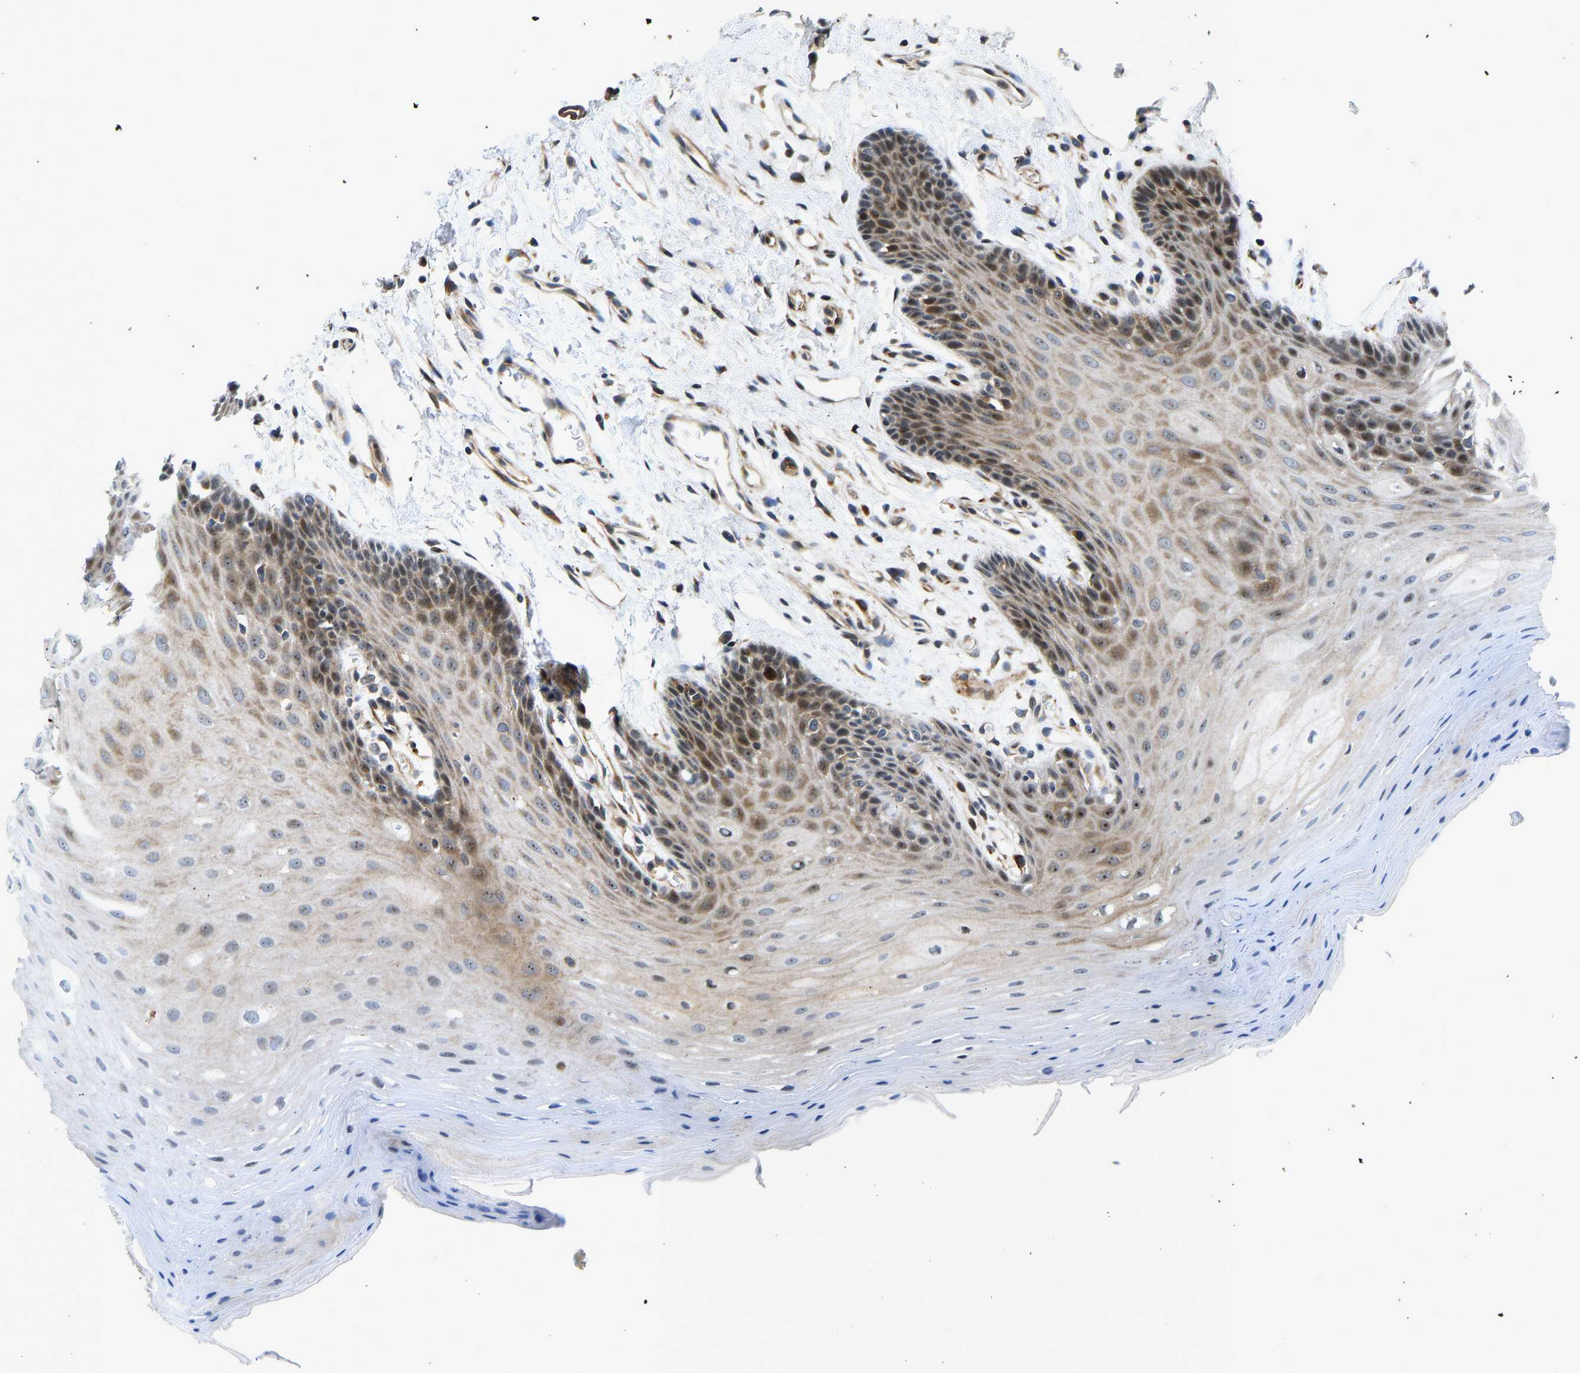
{"staining": {"intensity": "moderate", "quantity": "25%-75%", "location": "cytoplasmic/membranous,nuclear"}, "tissue": "oral mucosa", "cell_type": "Squamous epithelial cells", "image_type": "normal", "snomed": [{"axis": "morphology", "description": "Normal tissue, NOS"}, {"axis": "morphology", "description": "Squamous cell carcinoma, NOS"}, {"axis": "topography", "description": "Oral tissue"}, {"axis": "topography", "description": "Head-Neck"}], "caption": "Squamous epithelial cells exhibit medium levels of moderate cytoplasmic/membranous,nuclear staining in approximately 25%-75% of cells in benign human oral mucosa.", "gene": "RESF1", "patient": {"sex": "male", "age": 71}}